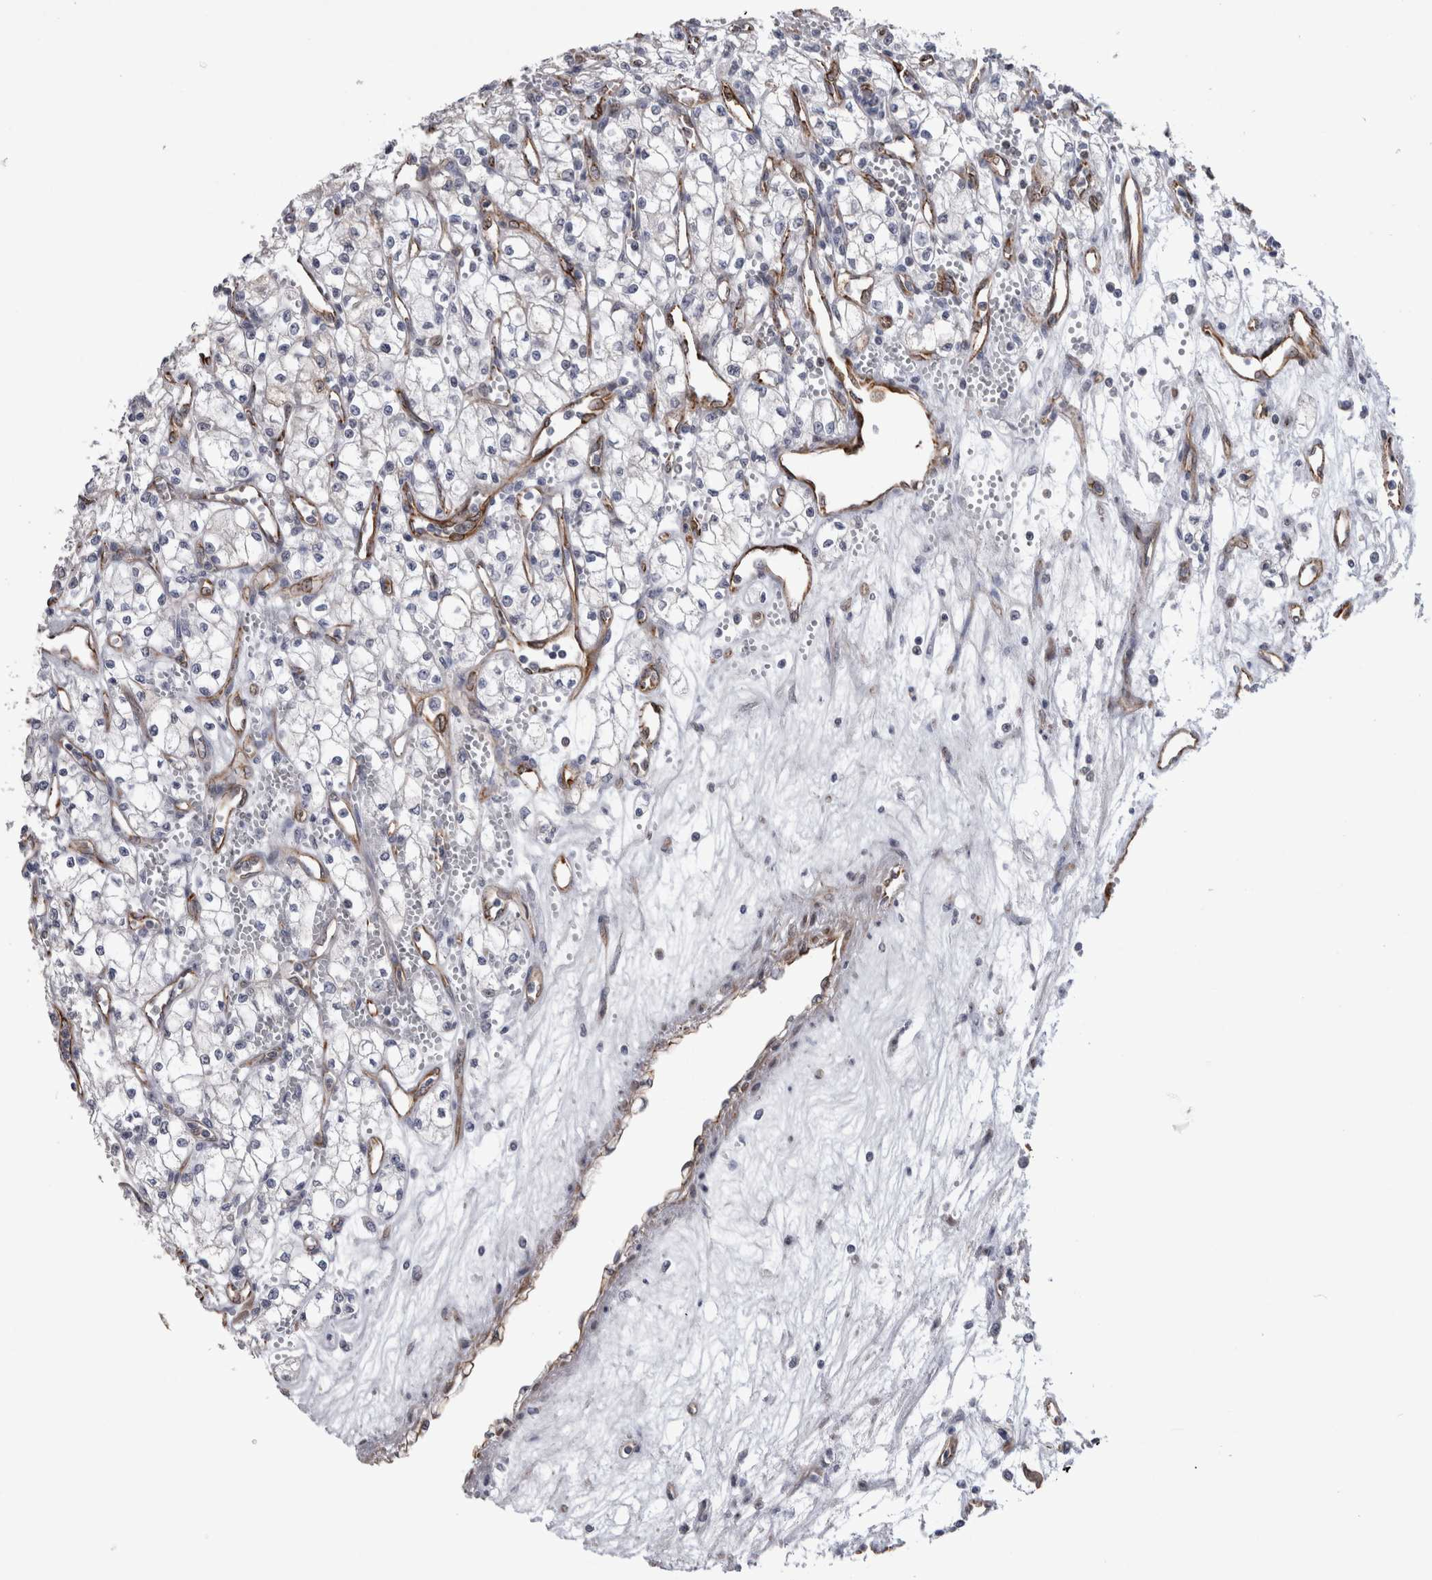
{"staining": {"intensity": "negative", "quantity": "none", "location": "none"}, "tissue": "renal cancer", "cell_type": "Tumor cells", "image_type": "cancer", "snomed": [{"axis": "morphology", "description": "Adenocarcinoma, NOS"}, {"axis": "topography", "description": "Kidney"}], "caption": "Renal cancer (adenocarcinoma) was stained to show a protein in brown. There is no significant positivity in tumor cells.", "gene": "ACOT7", "patient": {"sex": "male", "age": 59}}